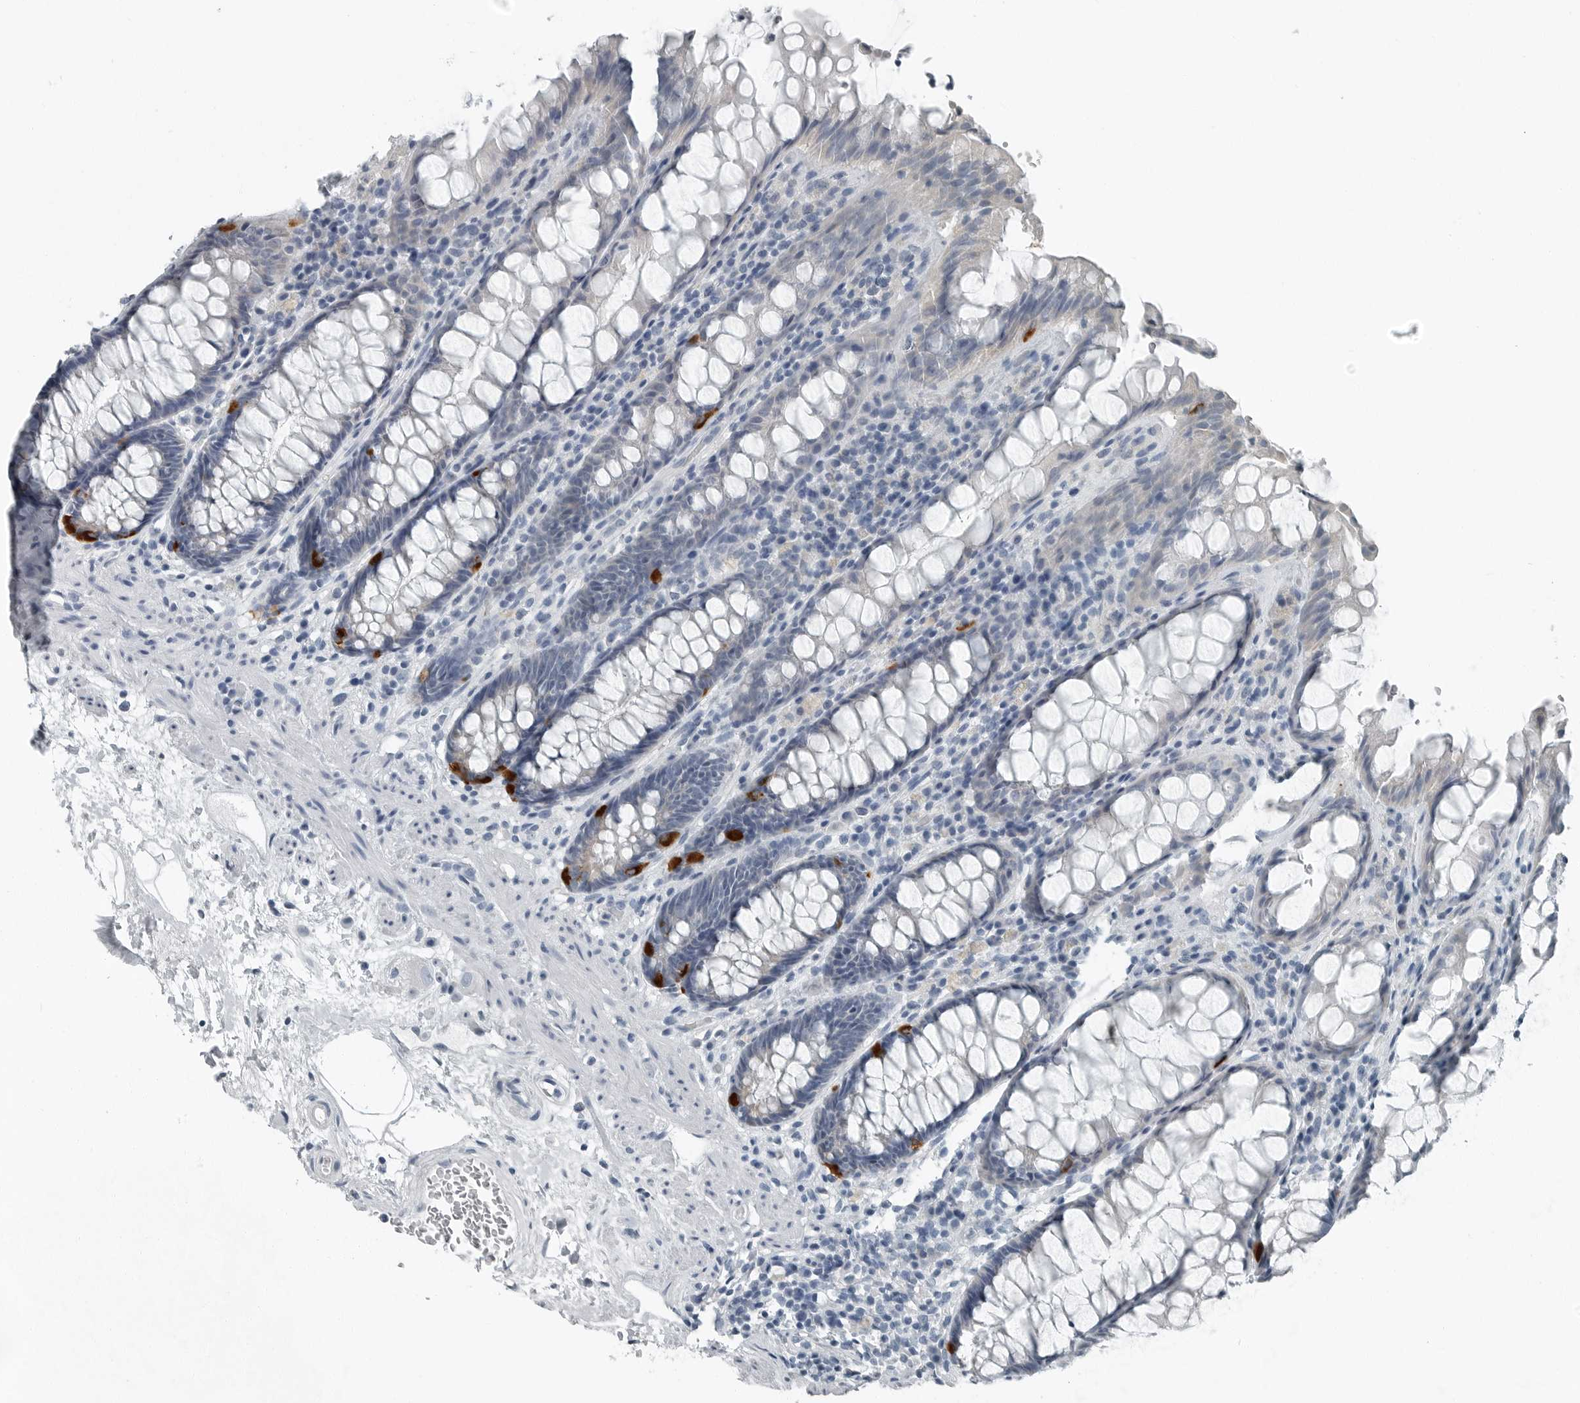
{"staining": {"intensity": "strong", "quantity": "<25%", "location": "cytoplasmic/membranous"}, "tissue": "rectum", "cell_type": "Glandular cells", "image_type": "normal", "snomed": [{"axis": "morphology", "description": "Normal tissue, NOS"}, {"axis": "topography", "description": "Rectum"}], "caption": "DAB immunohistochemical staining of unremarkable rectum displays strong cytoplasmic/membranous protein expression in approximately <25% of glandular cells.", "gene": "ZPBP2", "patient": {"sex": "male", "age": 64}}